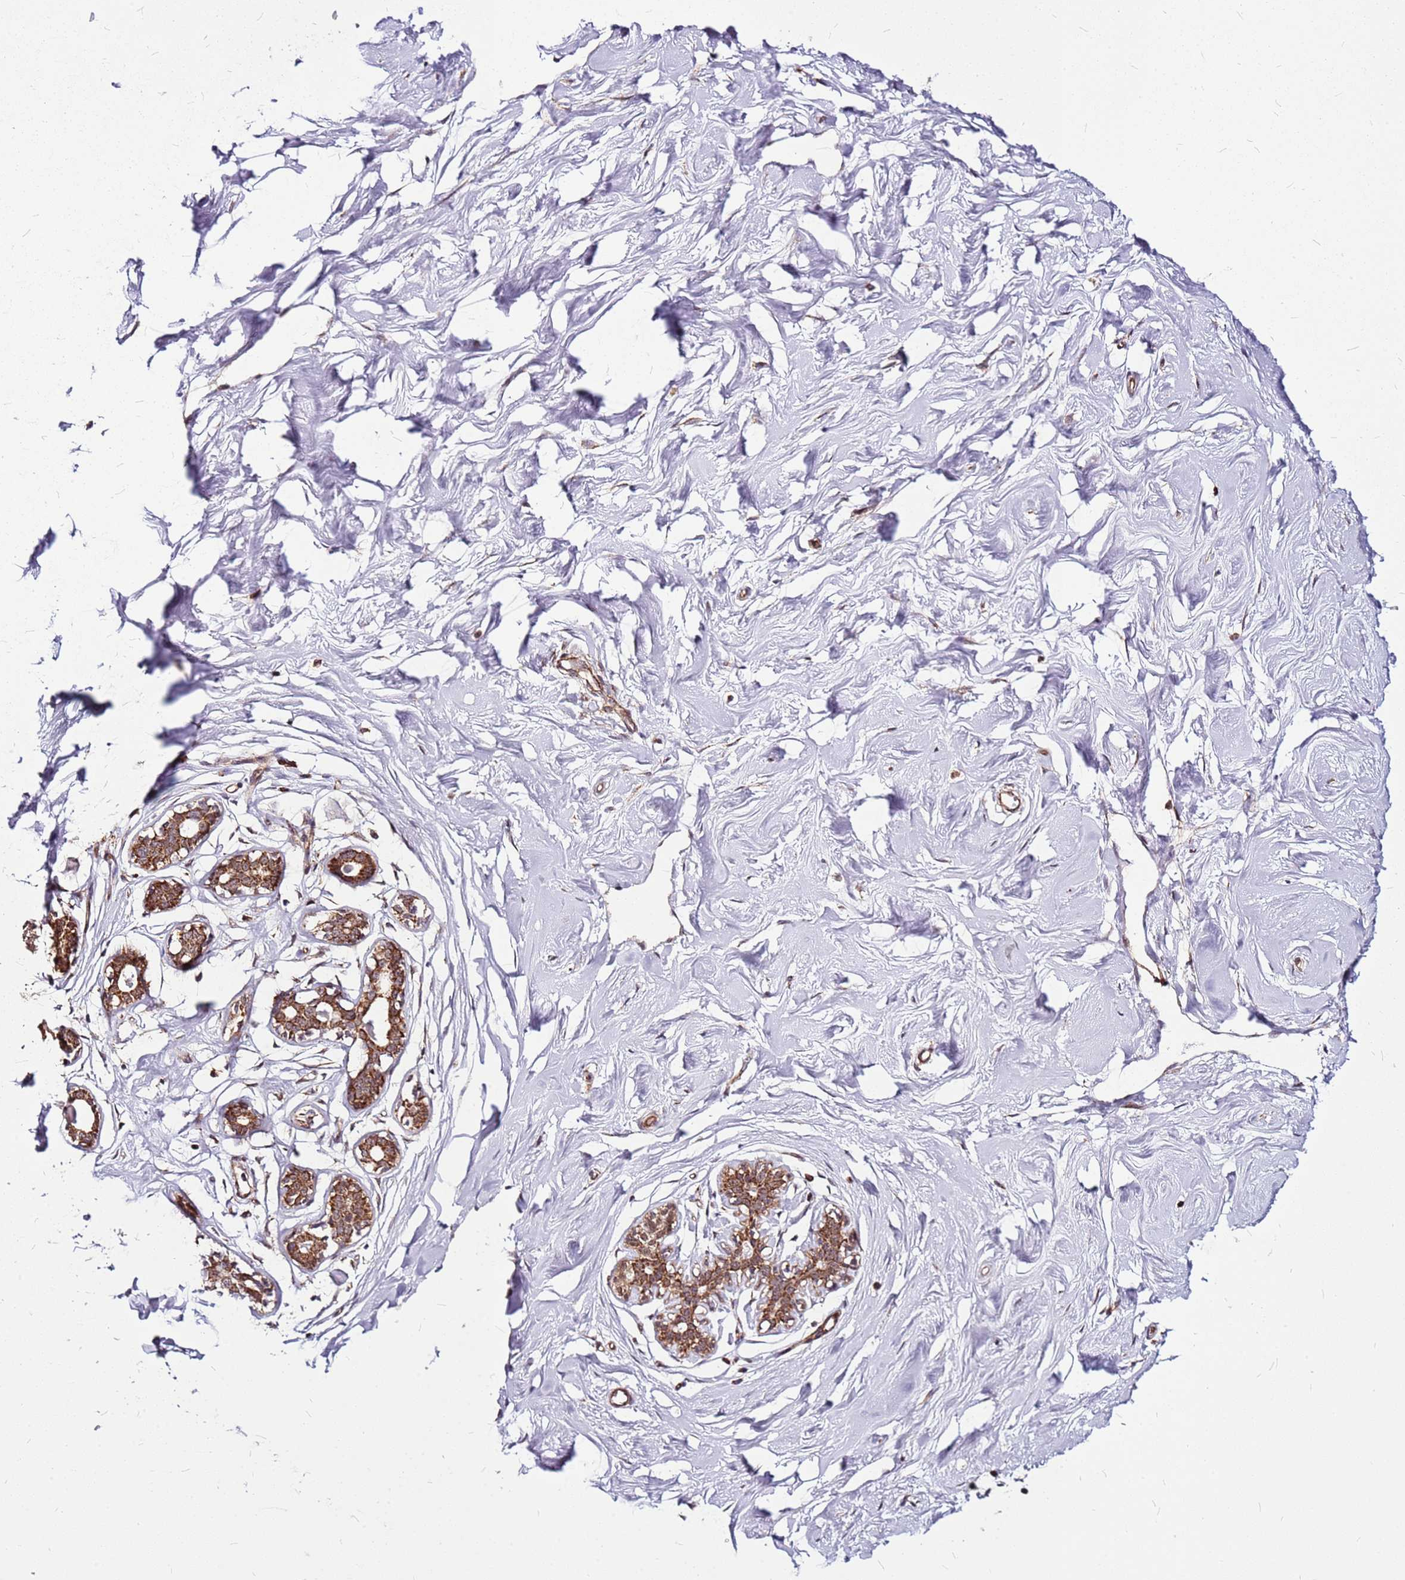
{"staining": {"intensity": "negative", "quantity": "none", "location": "none"}, "tissue": "breast", "cell_type": "Adipocytes", "image_type": "normal", "snomed": [{"axis": "morphology", "description": "Normal tissue, NOS"}, {"axis": "morphology", "description": "Adenoma, NOS"}, {"axis": "topography", "description": "Breast"}], "caption": "This image is of unremarkable breast stained with immunohistochemistry to label a protein in brown with the nuclei are counter-stained blue. There is no expression in adipocytes. Nuclei are stained in blue.", "gene": "OR51T1", "patient": {"sex": "female", "age": 23}}